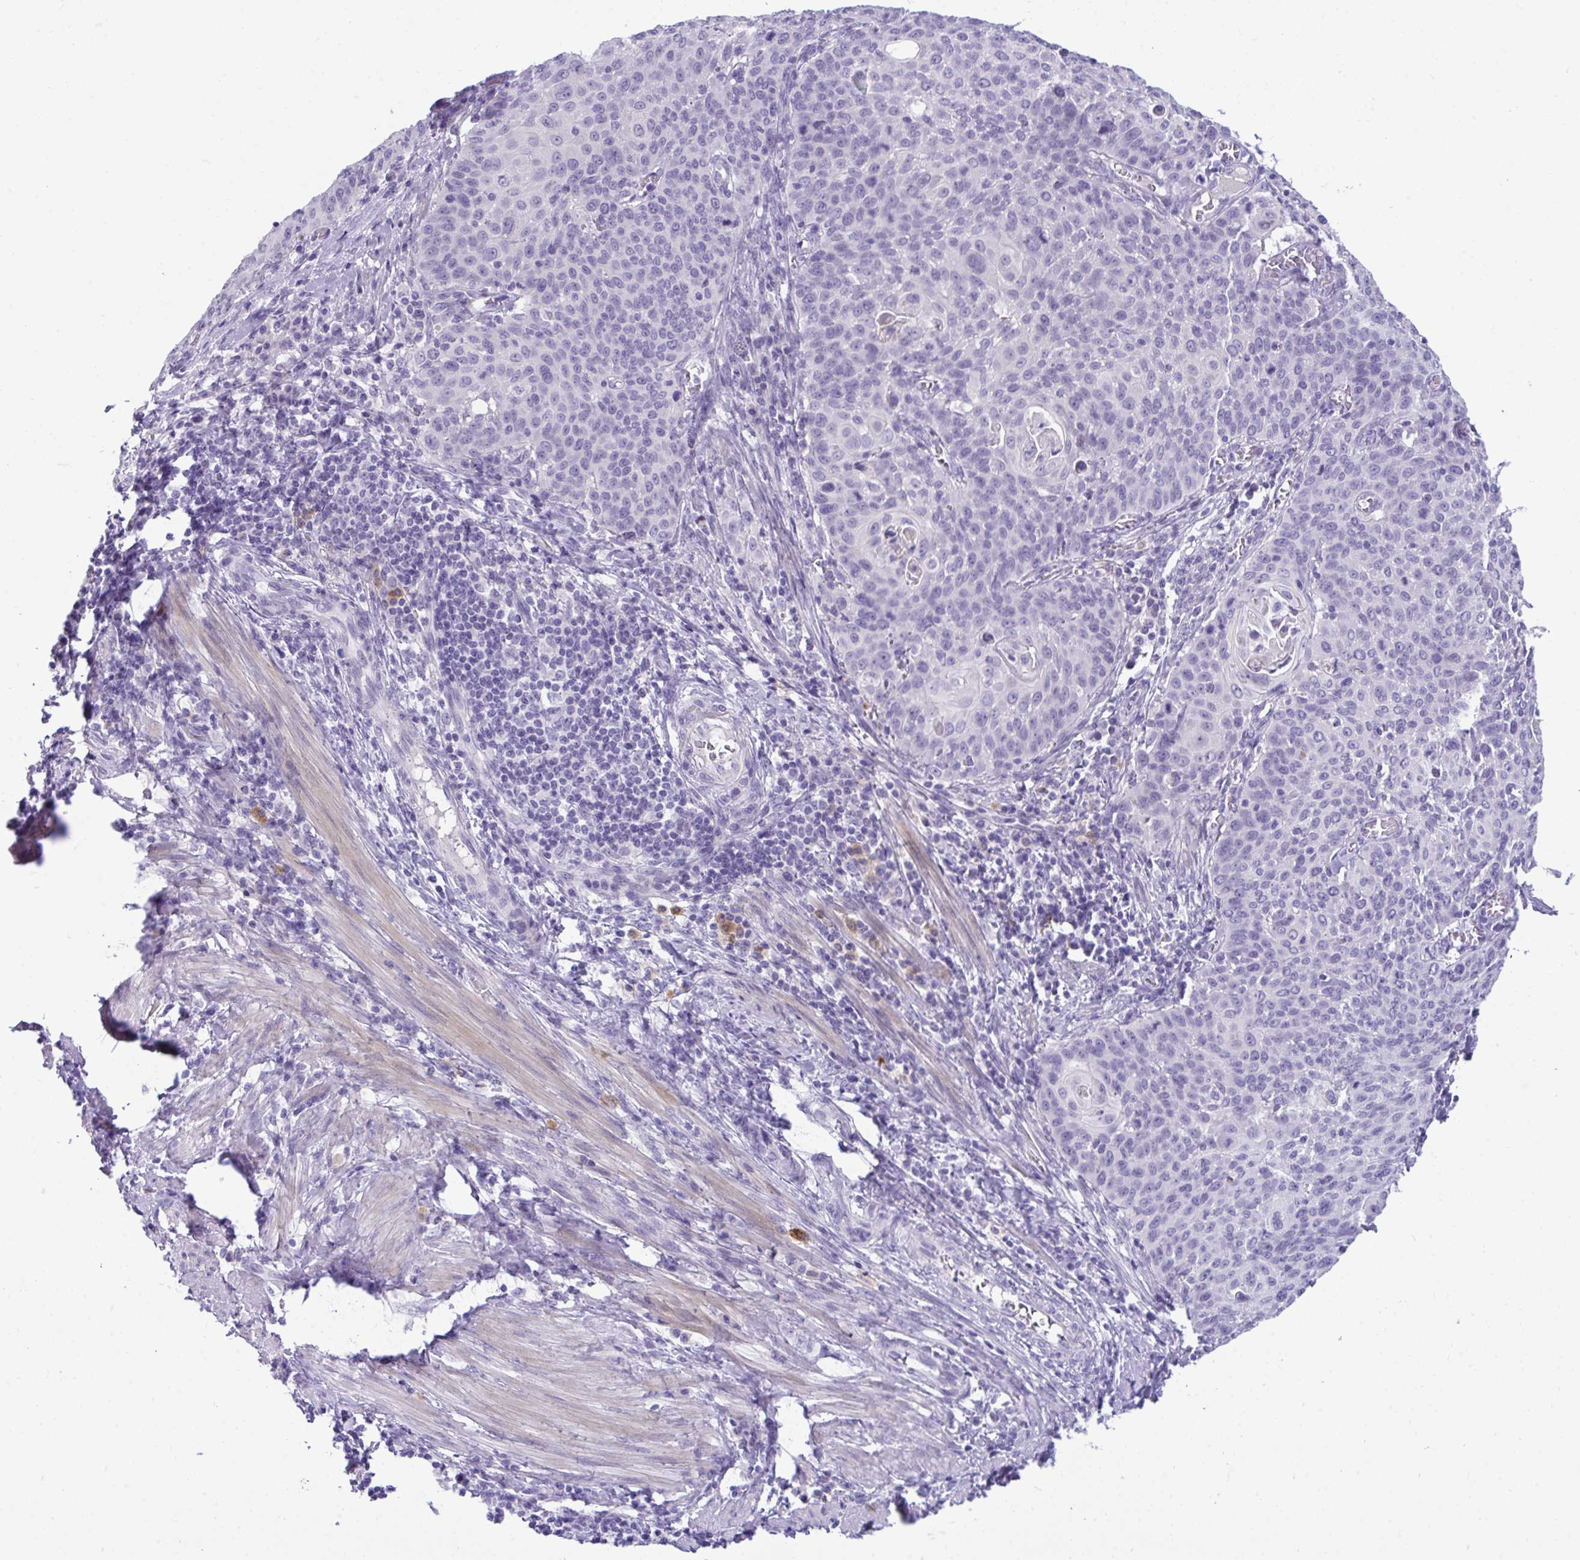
{"staining": {"intensity": "negative", "quantity": "none", "location": "none"}, "tissue": "cervical cancer", "cell_type": "Tumor cells", "image_type": "cancer", "snomed": [{"axis": "morphology", "description": "Squamous cell carcinoma, NOS"}, {"axis": "topography", "description": "Cervix"}], "caption": "IHC photomicrograph of cervical squamous cell carcinoma stained for a protein (brown), which shows no positivity in tumor cells.", "gene": "PIGZ", "patient": {"sex": "female", "age": 65}}